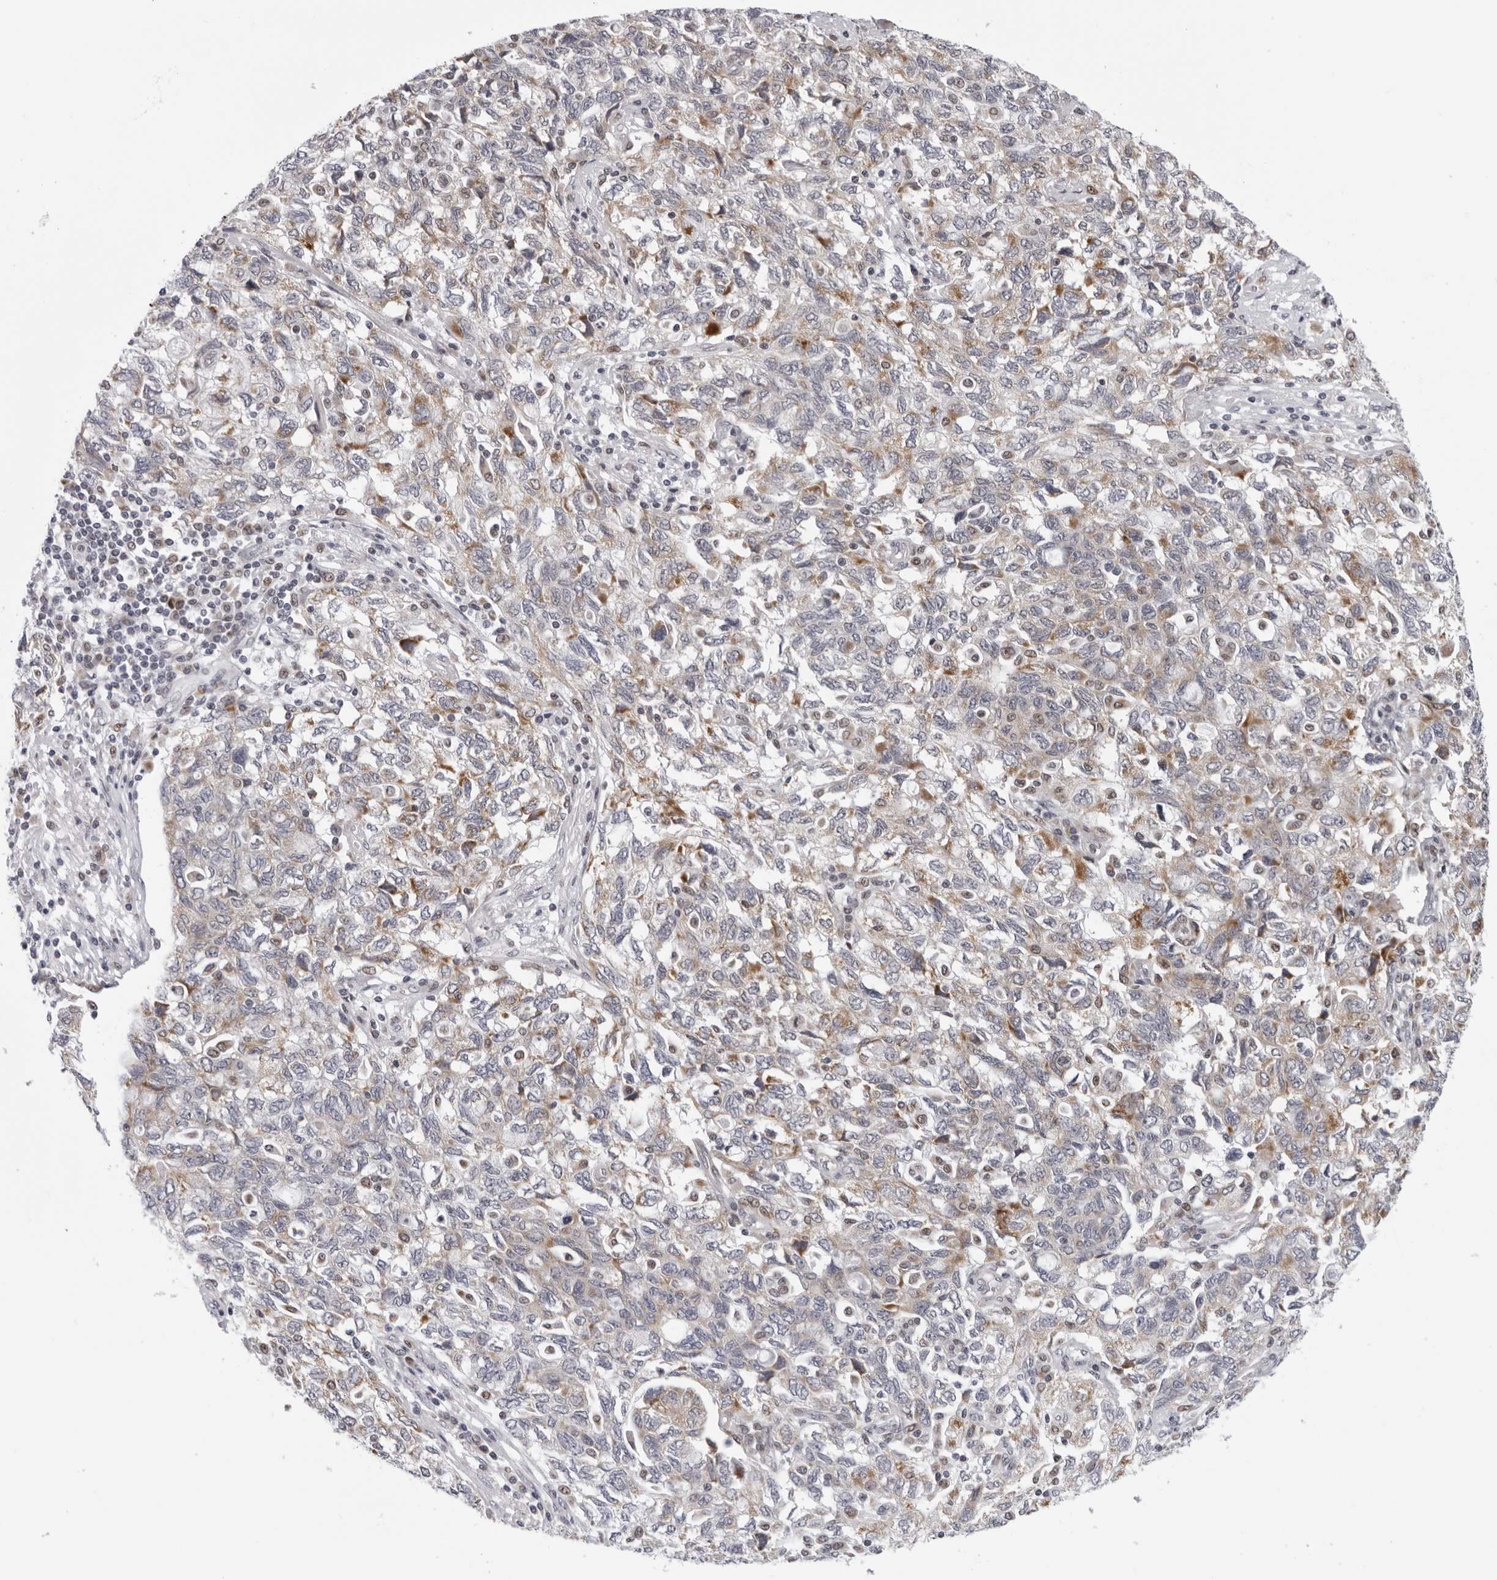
{"staining": {"intensity": "moderate", "quantity": "25%-75%", "location": "cytoplasmic/membranous"}, "tissue": "ovarian cancer", "cell_type": "Tumor cells", "image_type": "cancer", "snomed": [{"axis": "morphology", "description": "Carcinoma, NOS"}, {"axis": "morphology", "description": "Cystadenocarcinoma, serous, NOS"}, {"axis": "topography", "description": "Ovary"}], "caption": "IHC (DAB) staining of ovarian cancer (serous cystadenocarcinoma) displays moderate cytoplasmic/membranous protein staining in approximately 25%-75% of tumor cells. (DAB IHC, brown staining for protein, blue staining for nuclei).", "gene": "CPT2", "patient": {"sex": "female", "age": 69}}